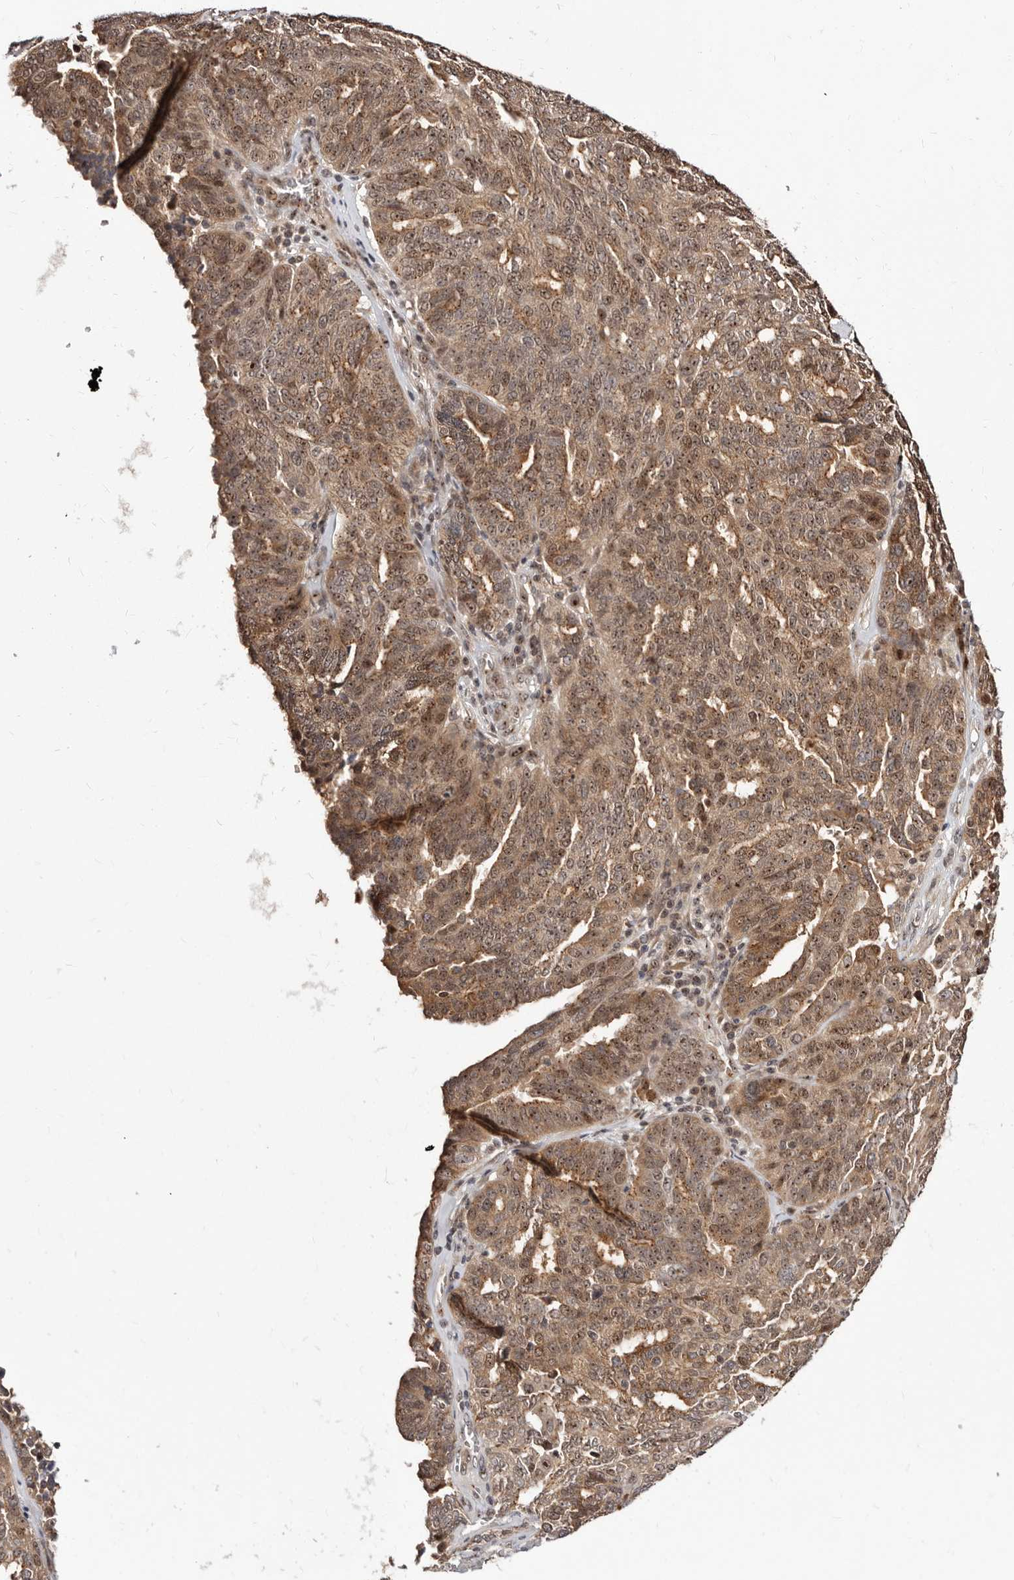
{"staining": {"intensity": "moderate", "quantity": ">75%", "location": "cytoplasmic/membranous"}, "tissue": "ovarian cancer", "cell_type": "Tumor cells", "image_type": "cancer", "snomed": [{"axis": "morphology", "description": "Cystadenocarcinoma, serous, NOS"}, {"axis": "topography", "description": "Ovary"}], "caption": "Tumor cells show moderate cytoplasmic/membranous expression in approximately >75% of cells in ovarian serous cystadenocarcinoma.", "gene": "APOL6", "patient": {"sex": "female", "age": 59}}